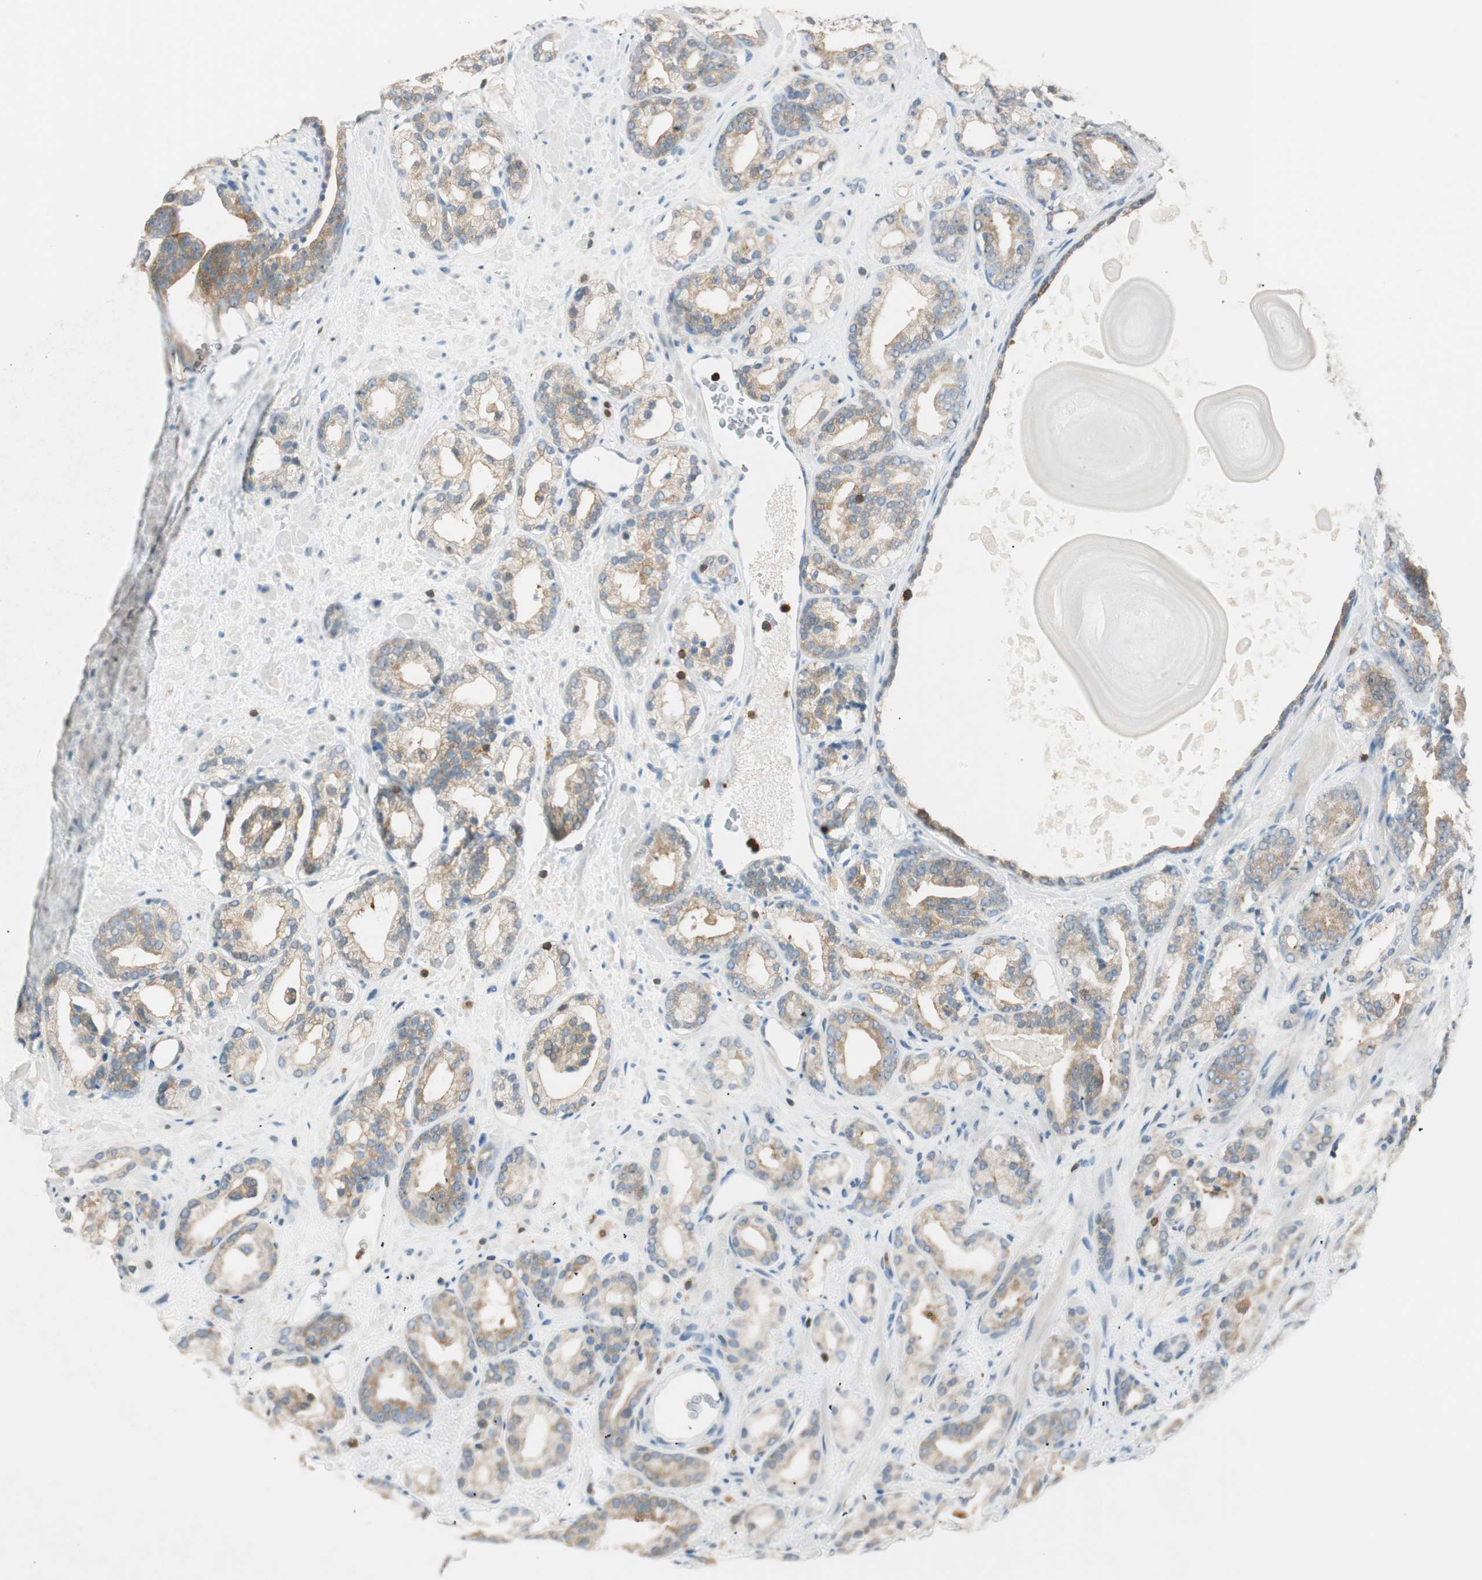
{"staining": {"intensity": "moderate", "quantity": "25%-75%", "location": "cytoplasmic/membranous"}, "tissue": "prostate cancer", "cell_type": "Tumor cells", "image_type": "cancer", "snomed": [{"axis": "morphology", "description": "Adenocarcinoma, Low grade"}, {"axis": "topography", "description": "Prostate"}], "caption": "Adenocarcinoma (low-grade) (prostate) was stained to show a protein in brown. There is medium levels of moderate cytoplasmic/membranous staining in approximately 25%-75% of tumor cells.", "gene": "HPGD", "patient": {"sex": "male", "age": 63}}